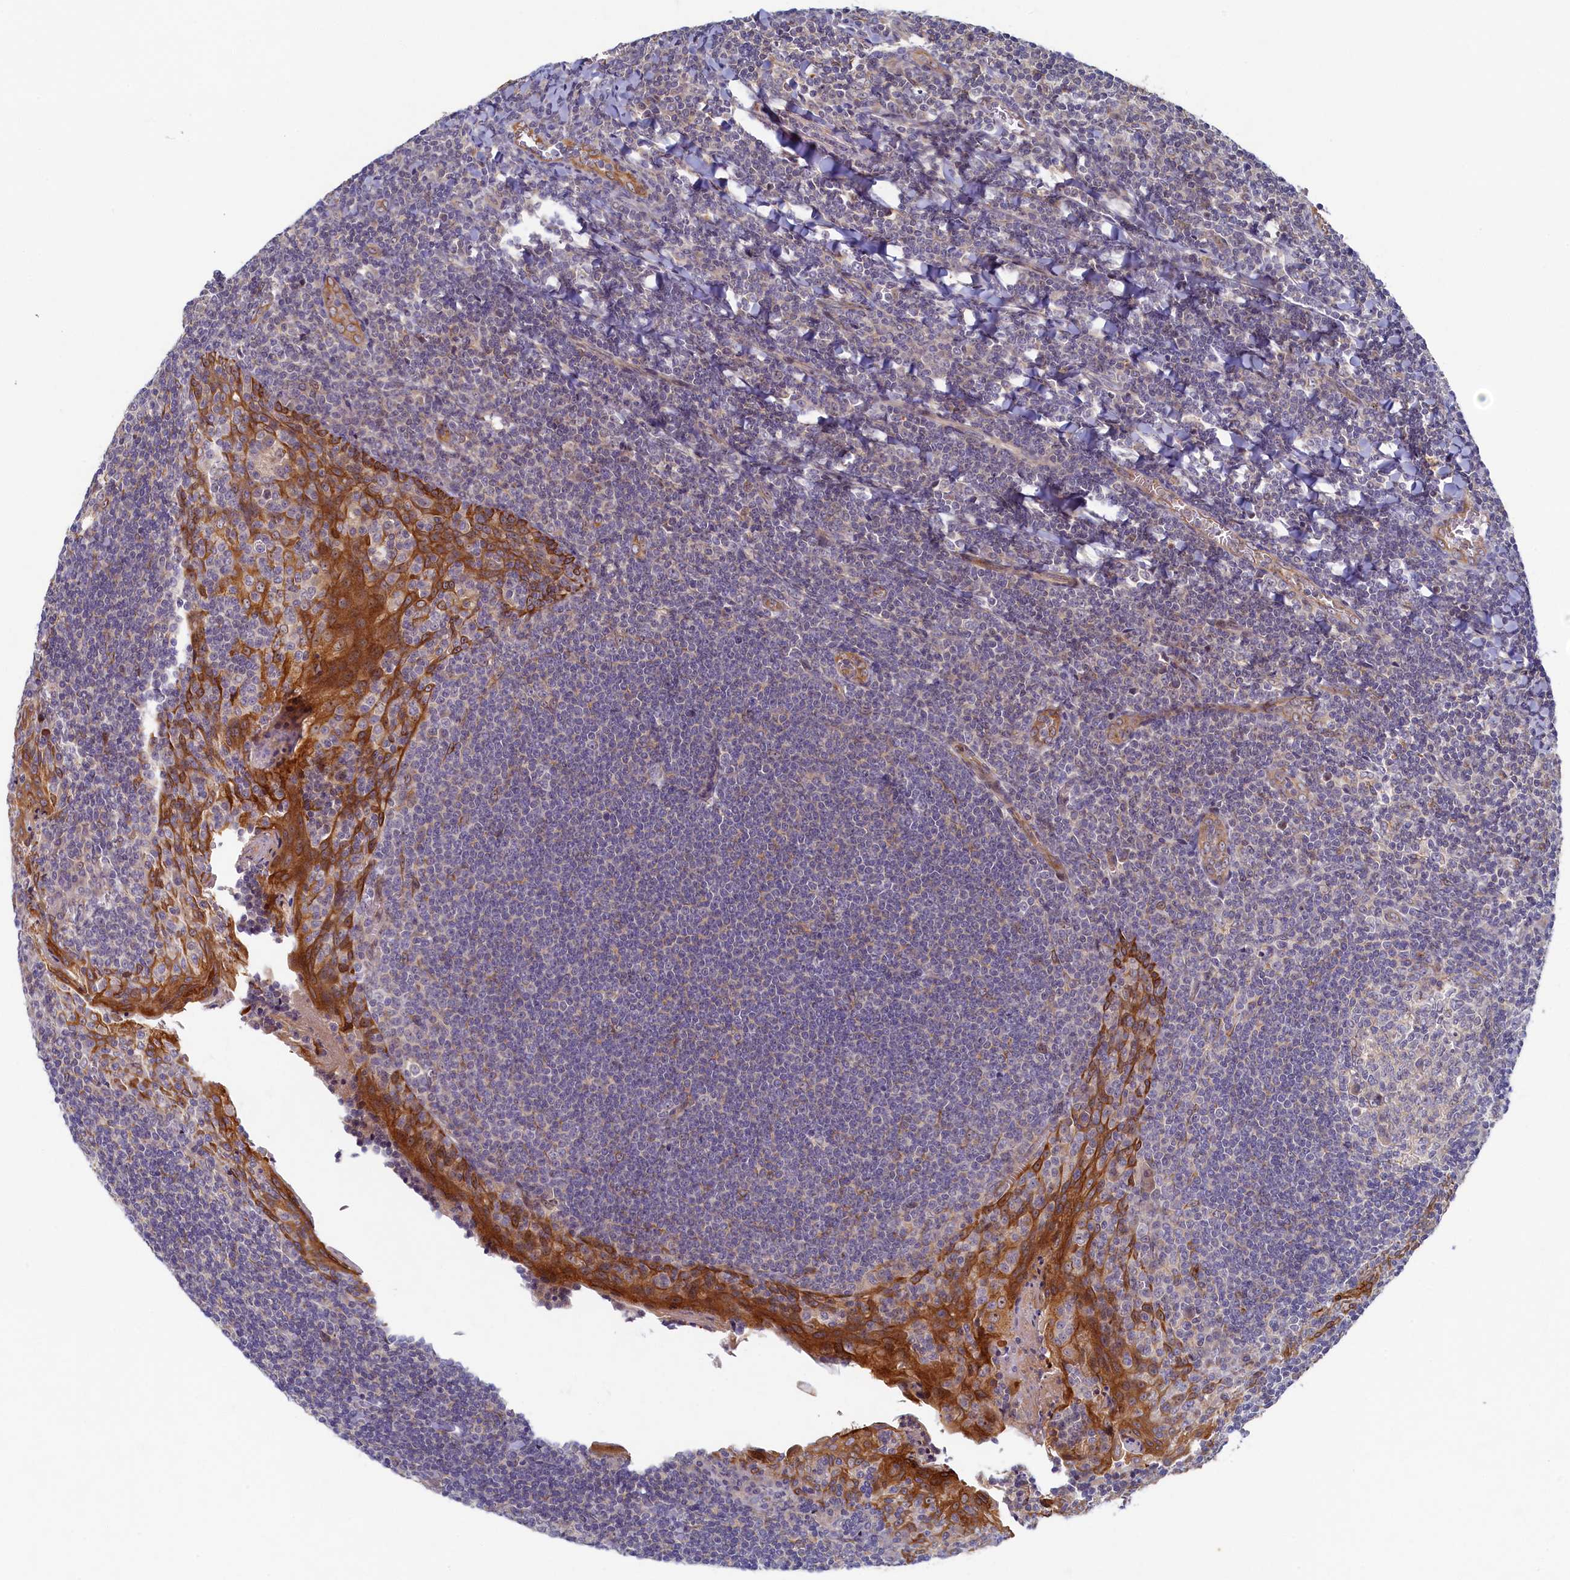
{"staining": {"intensity": "negative", "quantity": "none", "location": "none"}, "tissue": "tonsil", "cell_type": "Germinal center cells", "image_type": "normal", "snomed": [{"axis": "morphology", "description": "Normal tissue, NOS"}, {"axis": "topography", "description": "Tonsil"}], "caption": "IHC histopathology image of normal tonsil: tonsil stained with DAB displays no significant protein staining in germinal center cells.", "gene": "CEP20", "patient": {"sex": "male", "age": 27}}